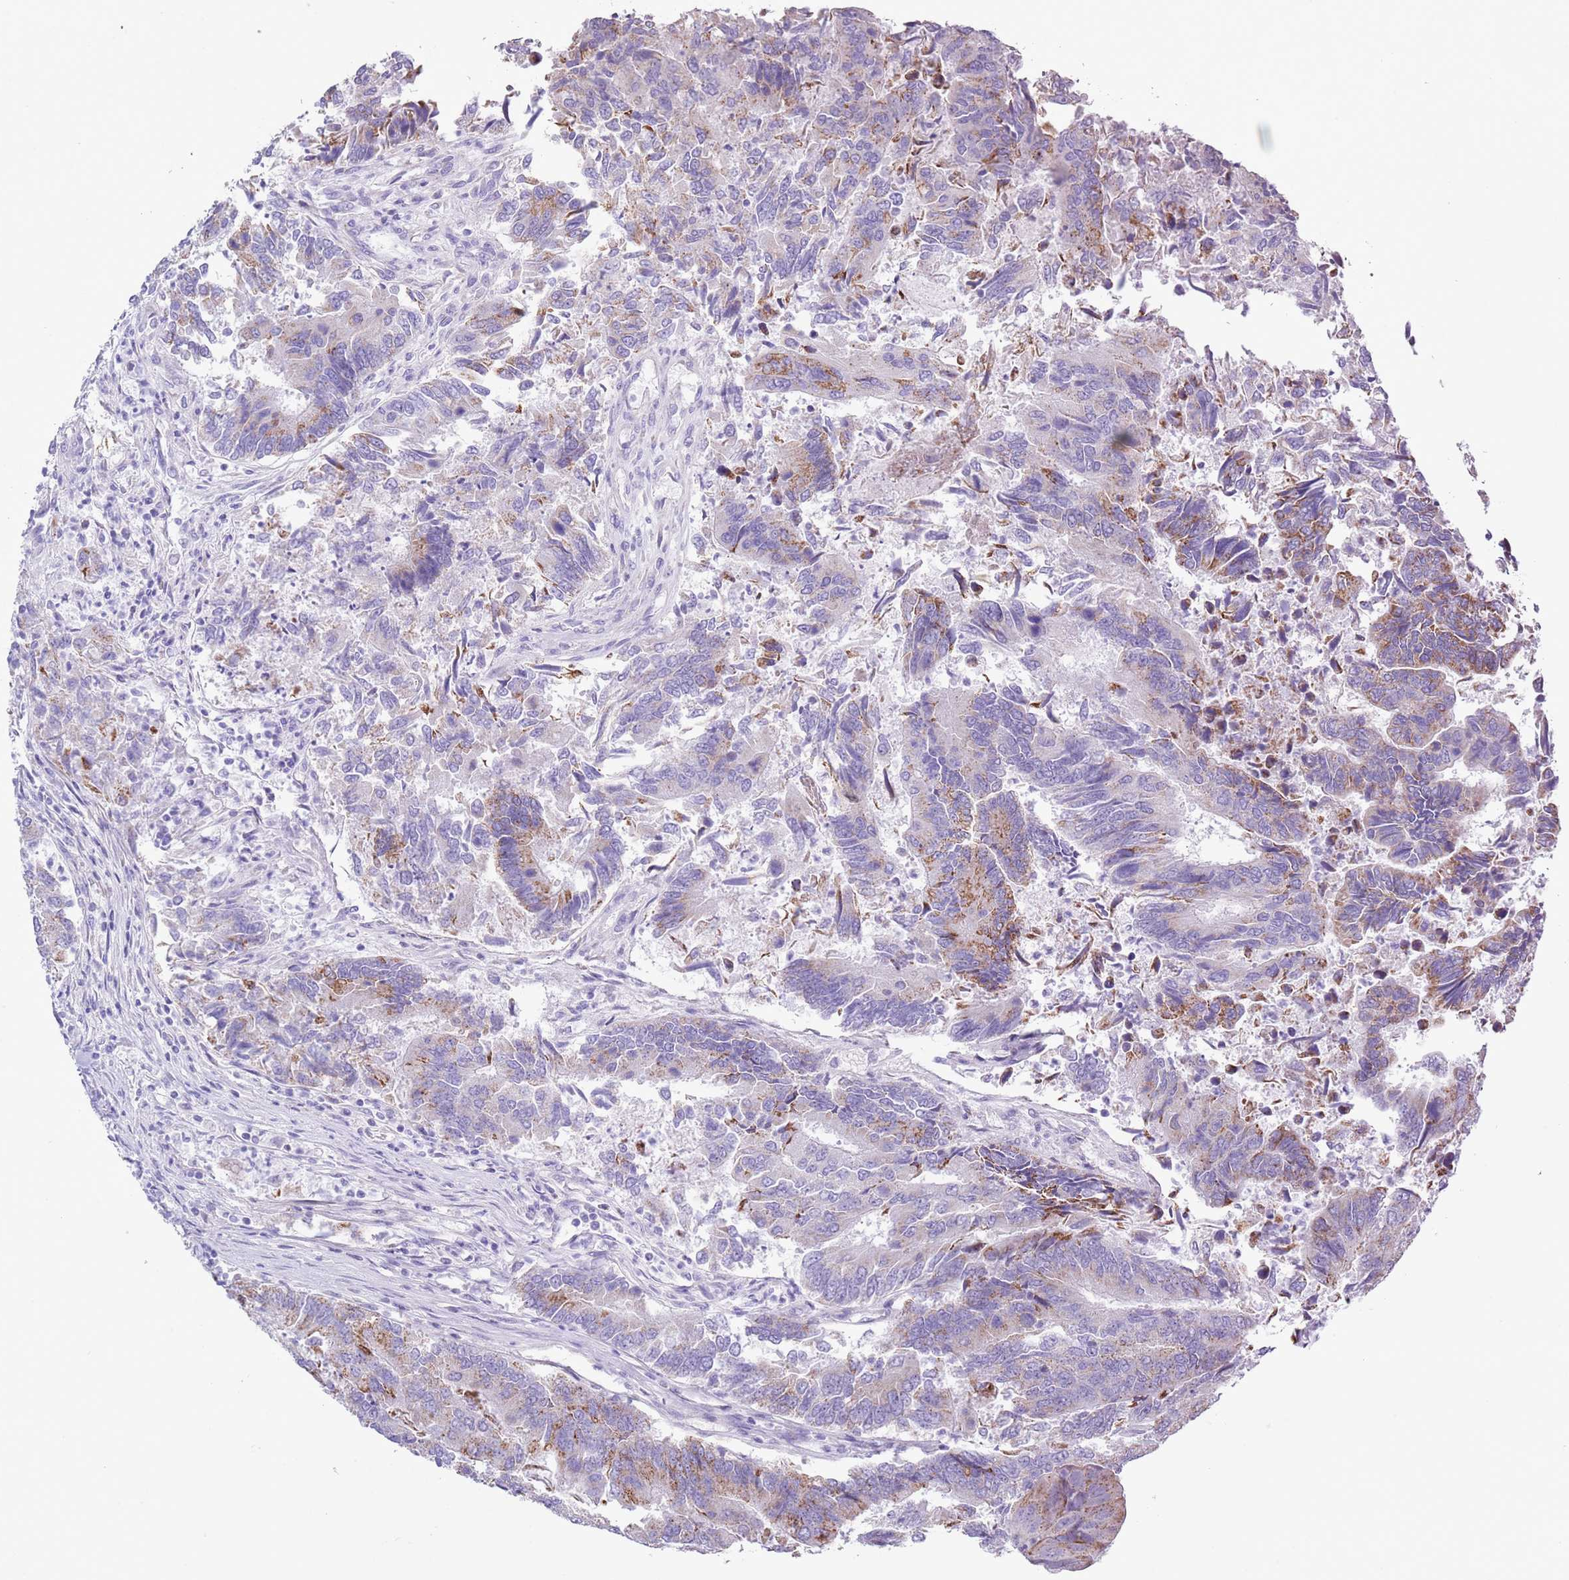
{"staining": {"intensity": "moderate", "quantity": "25%-75%", "location": "cytoplasmic/membranous"}, "tissue": "colorectal cancer", "cell_type": "Tumor cells", "image_type": "cancer", "snomed": [{"axis": "morphology", "description": "Adenocarcinoma, NOS"}, {"axis": "topography", "description": "Colon"}], "caption": "The photomicrograph exhibits immunohistochemical staining of adenocarcinoma (colorectal). There is moderate cytoplasmic/membranous staining is seen in about 25%-75% of tumor cells. The staining is performed using DAB brown chromogen to label protein expression. The nuclei are counter-stained blue using hematoxylin.", "gene": "MOCOS", "patient": {"sex": "female", "age": 67}}